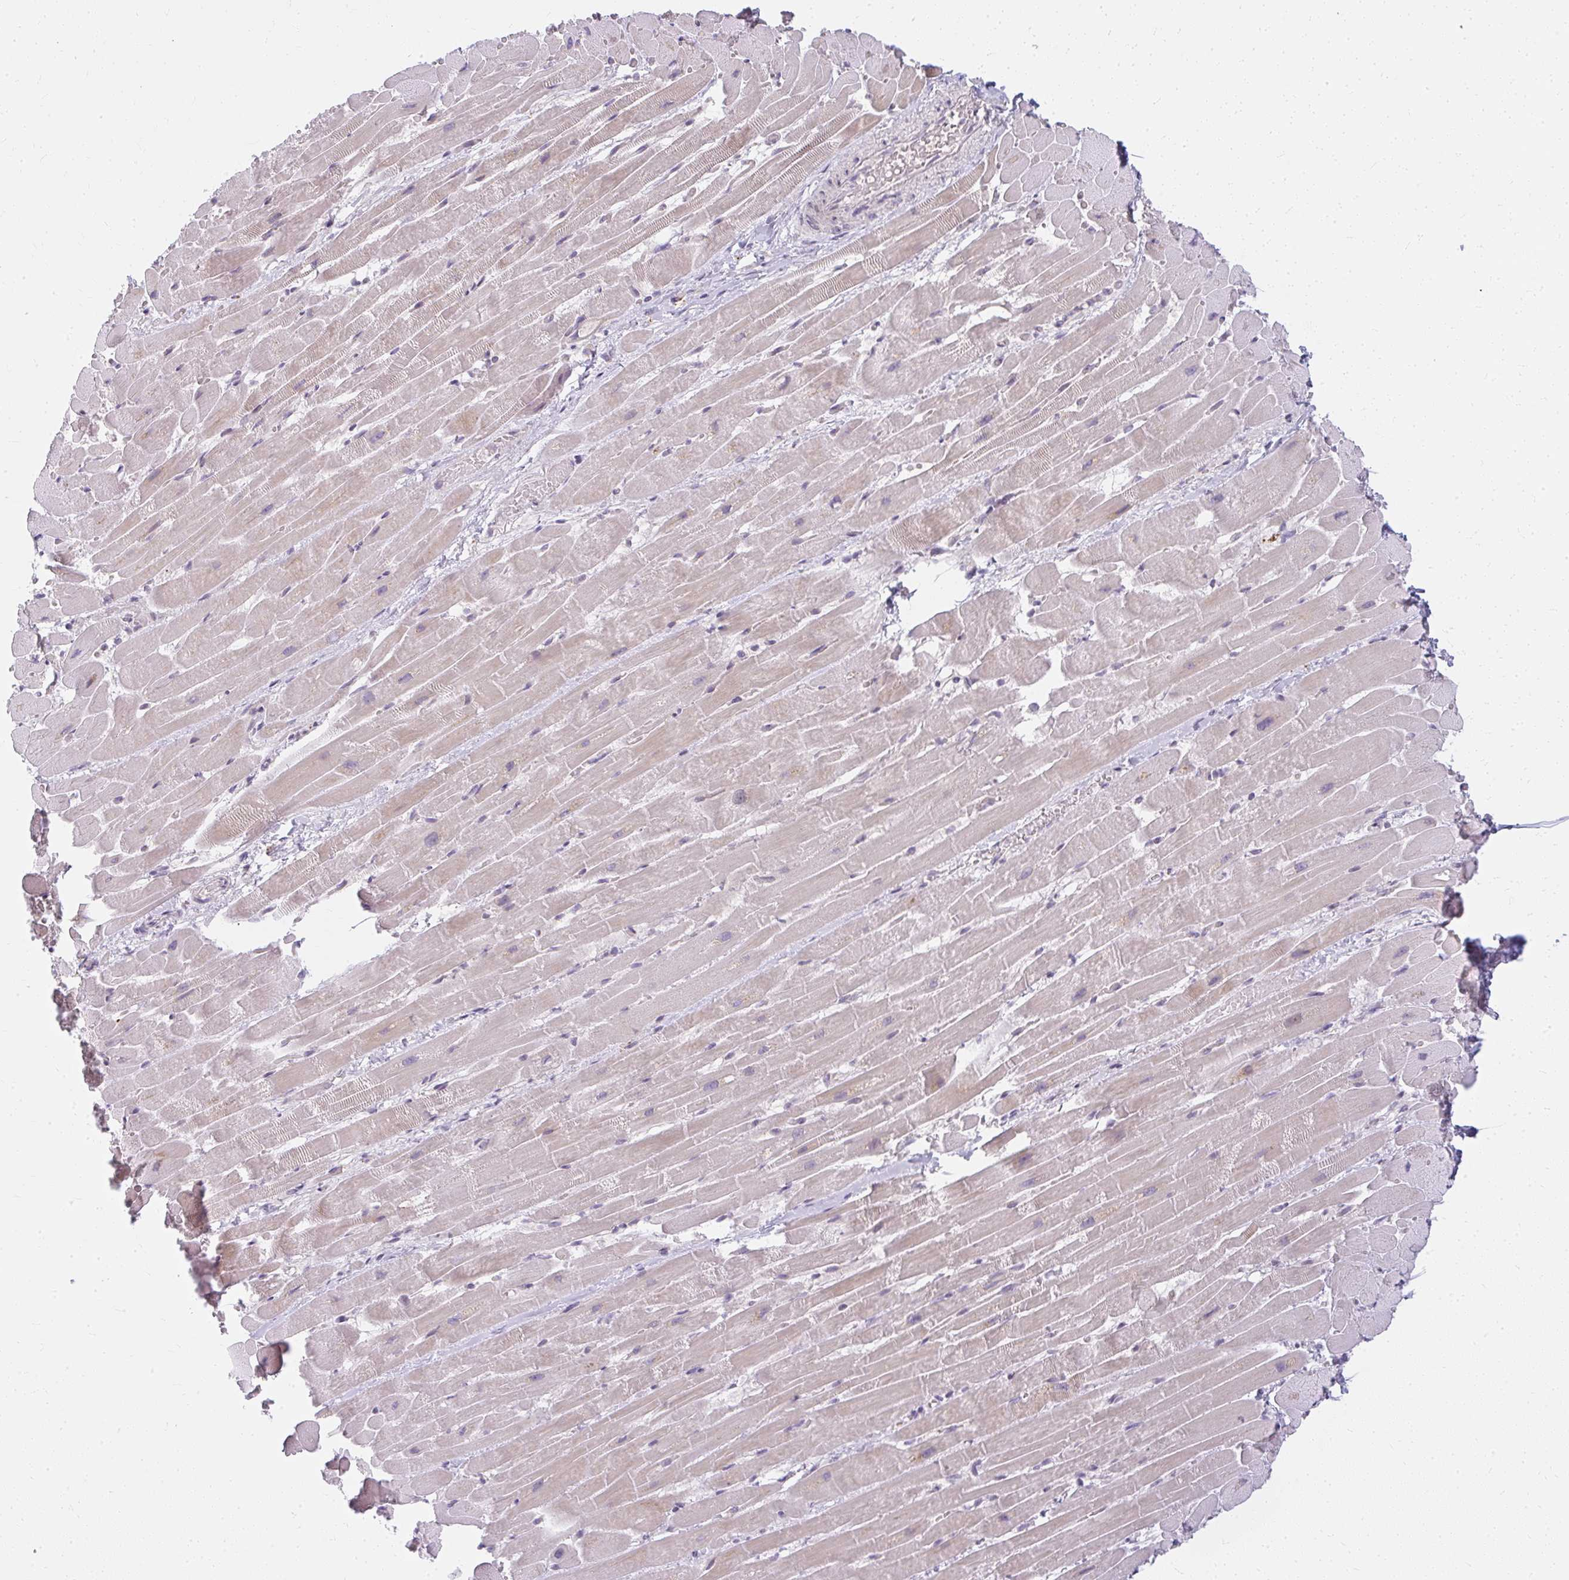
{"staining": {"intensity": "weak", "quantity": "<25%", "location": "cytoplasmic/membranous"}, "tissue": "heart muscle", "cell_type": "Cardiomyocytes", "image_type": "normal", "snomed": [{"axis": "morphology", "description": "Normal tissue, NOS"}, {"axis": "topography", "description": "Heart"}], "caption": "A histopathology image of heart muscle stained for a protein displays no brown staining in cardiomyocytes. (Brightfield microscopy of DAB immunohistochemistry (IHC) at high magnification).", "gene": "ZFYVE26", "patient": {"sex": "male", "age": 37}}